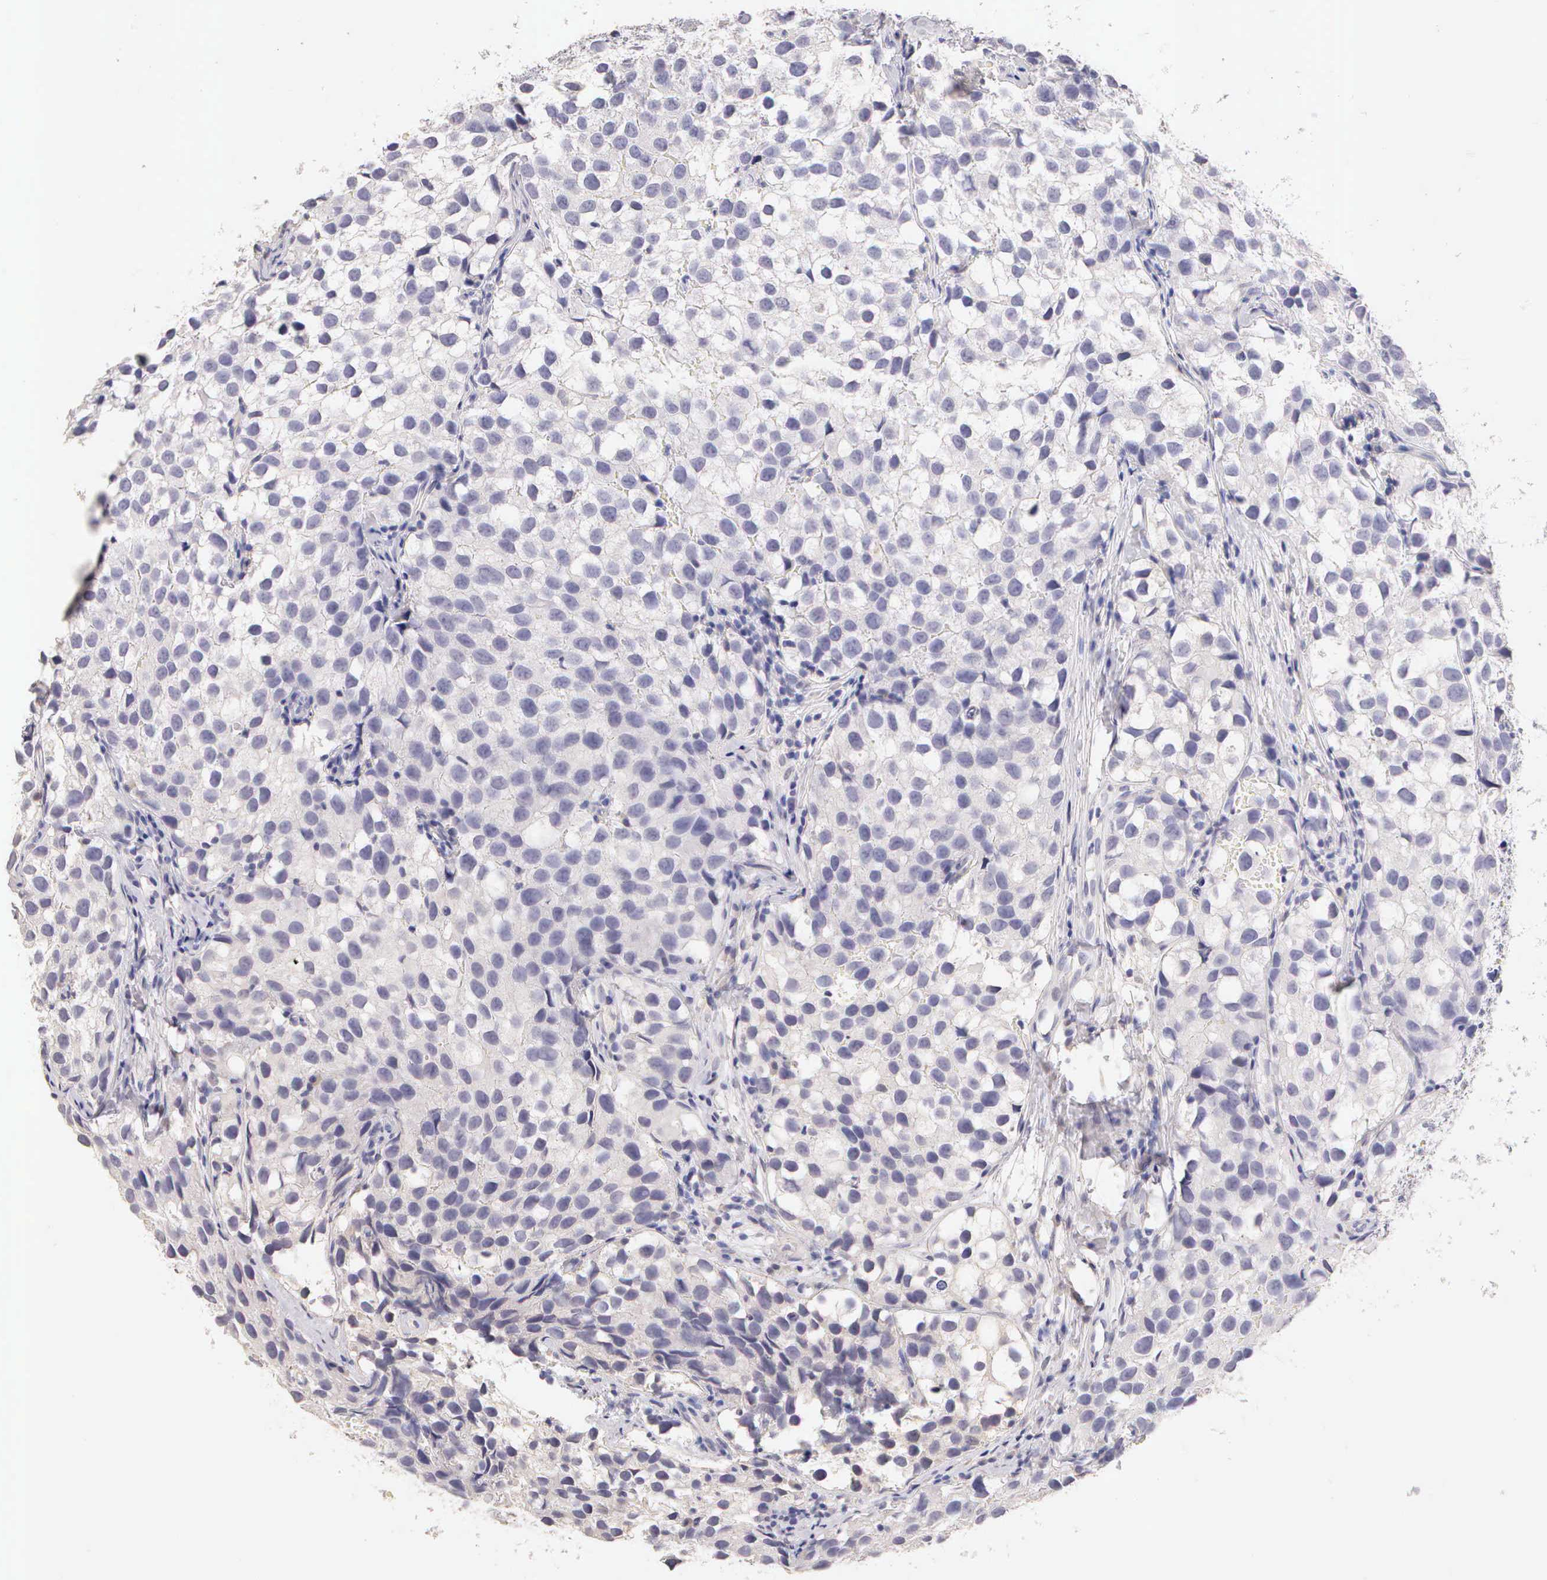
{"staining": {"intensity": "negative", "quantity": "none", "location": "none"}, "tissue": "testis cancer", "cell_type": "Tumor cells", "image_type": "cancer", "snomed": [{"axis": "morphology", "description": "Seminoma, NOS"}, {"axis": "topography", "description": "Testis"}], "caption": "DAB (3,3'-diaminobenzidine) immunohistochemical staining of human testis cancer exhibits no significant staining in tumor cells. (DAB (3,3'-diaminobenzidine) IHC, high magnification).", "gene": "ESR1", "patient": {"sex": "male", "age": 39}}